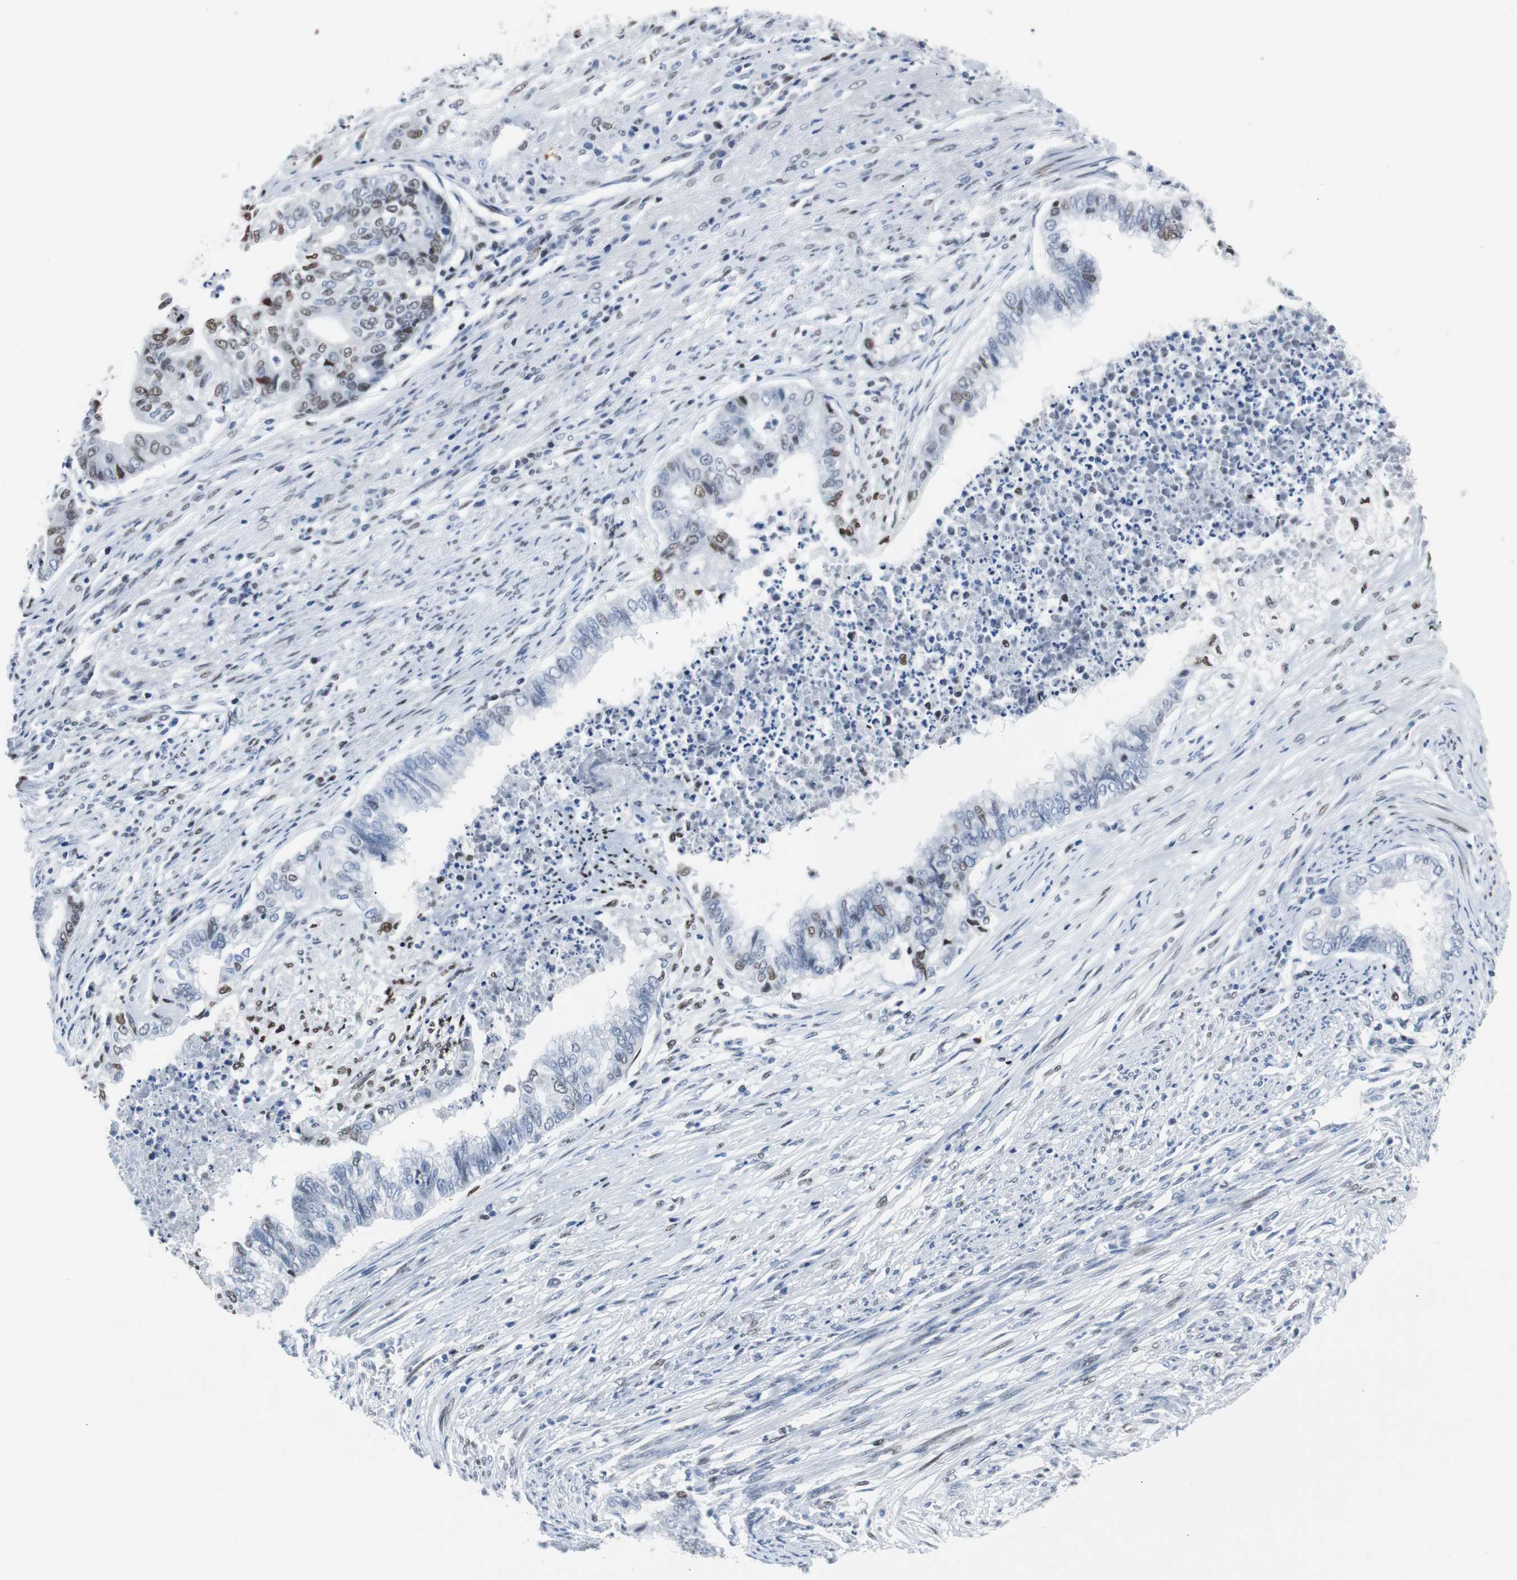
{"staining": {"intensity": "moderate", "quantity": "<25%", "location": "nuclear"}, "tissue": "endometrial cancer", "cell_type": "Tumor cells", "image_type": "cancer", "snomed": [{"axis": "morphology", "description": "Adenocarcinoma, NOS"}, {"axis": "topography", "description": "Endometrium"}], "caption": "Endometrial cancer (adenocarcinoma) stained for a protein (brown) displays moderate nuclear positive positivity in about <25% of tumor cells.", "gene": "JUN", "patient": {"sex": "female", "age": 79}}